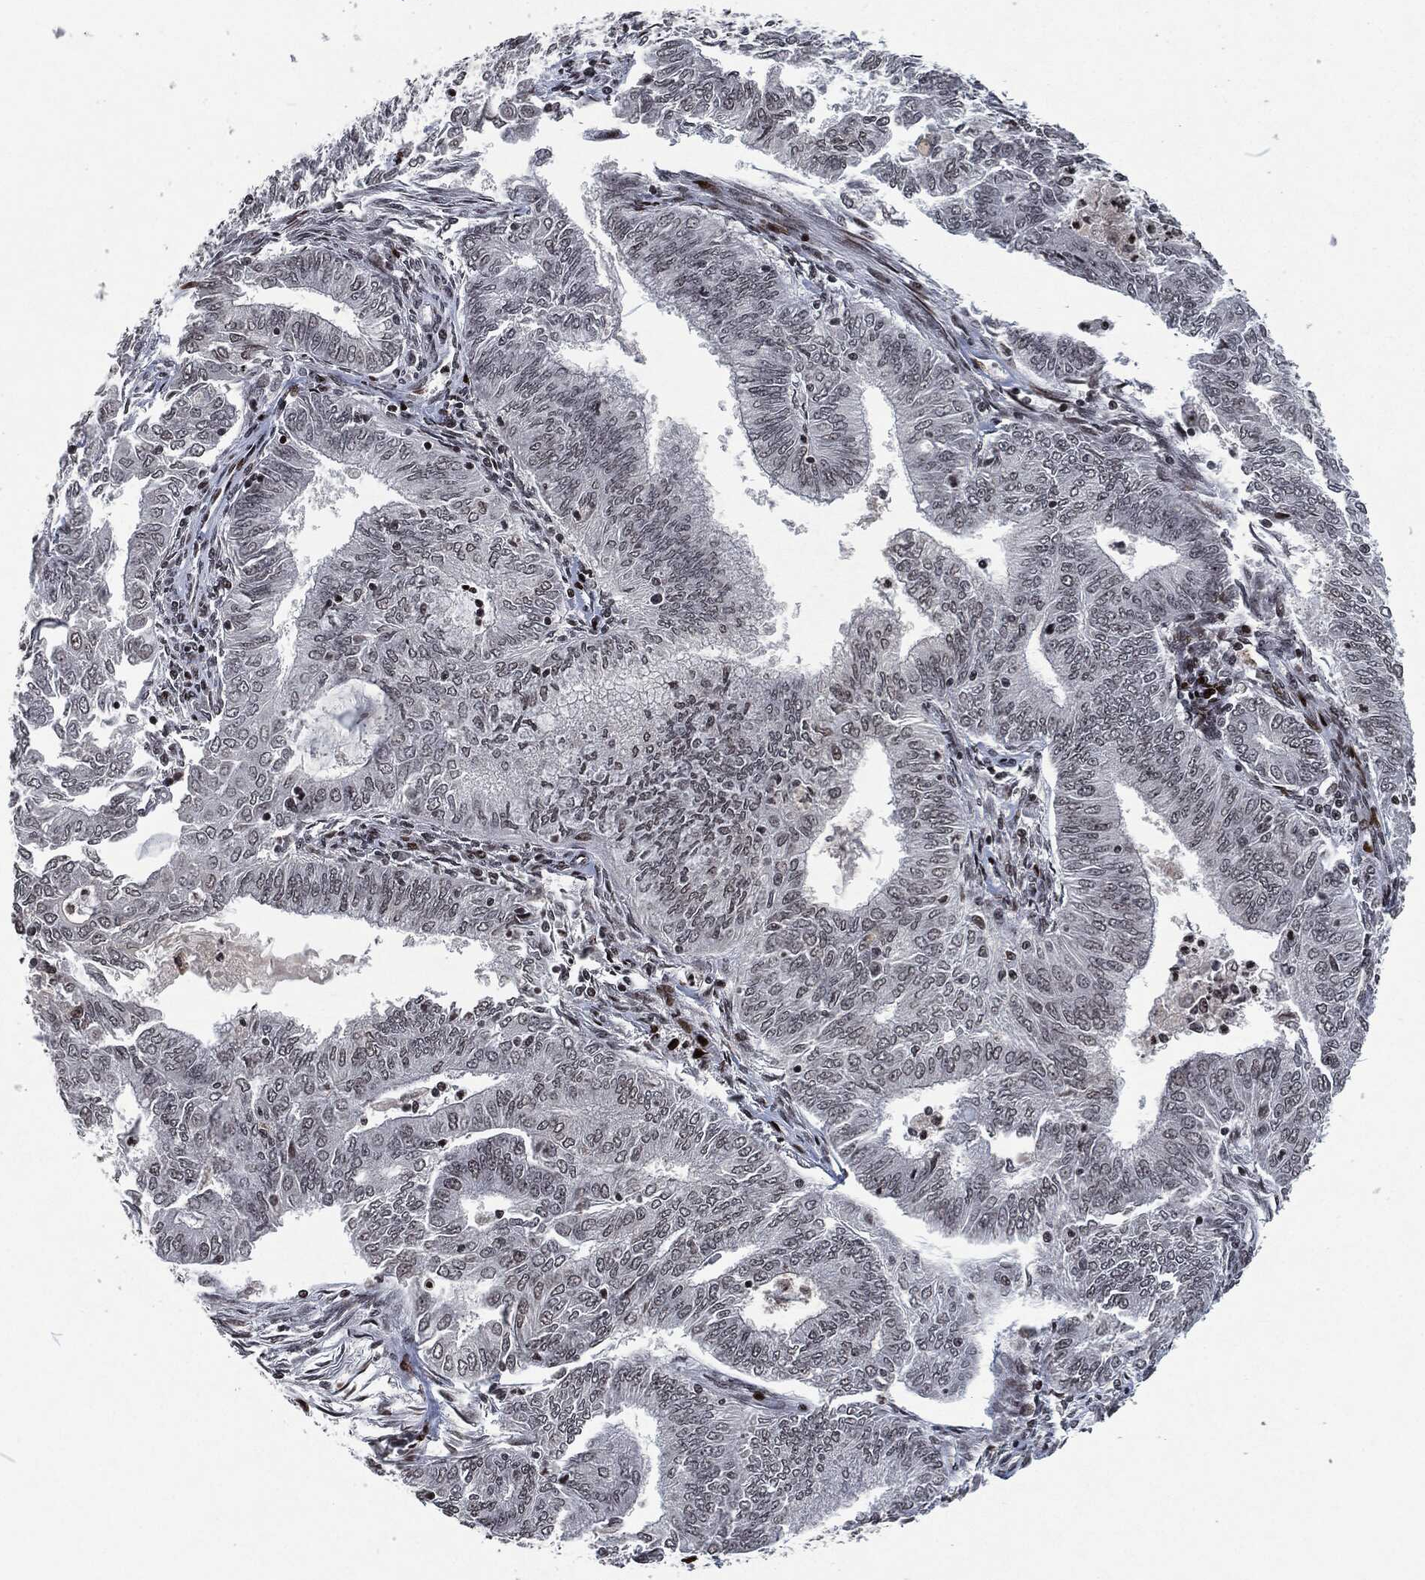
{"staining": {"intensity": "negative", "quantity": "none", "location": "none"}, "tissue": "endometrial cancer", "cell_type": "Tumor cells", "image_type": "cancer", "snomed": [{"axis": "morphology", "description": "Adenocarcinoma, NOS"}, {"axis": "topography", "description": "Endometrium"}], "caption": "High power microscopy image of an immunohistochemistry (IHC) micrograph of endometrial adenocarcinoma, revealing no significant expression in tumor cells.", "gene": "EGFR", "patient": {"sex": "female", "age": 62}}